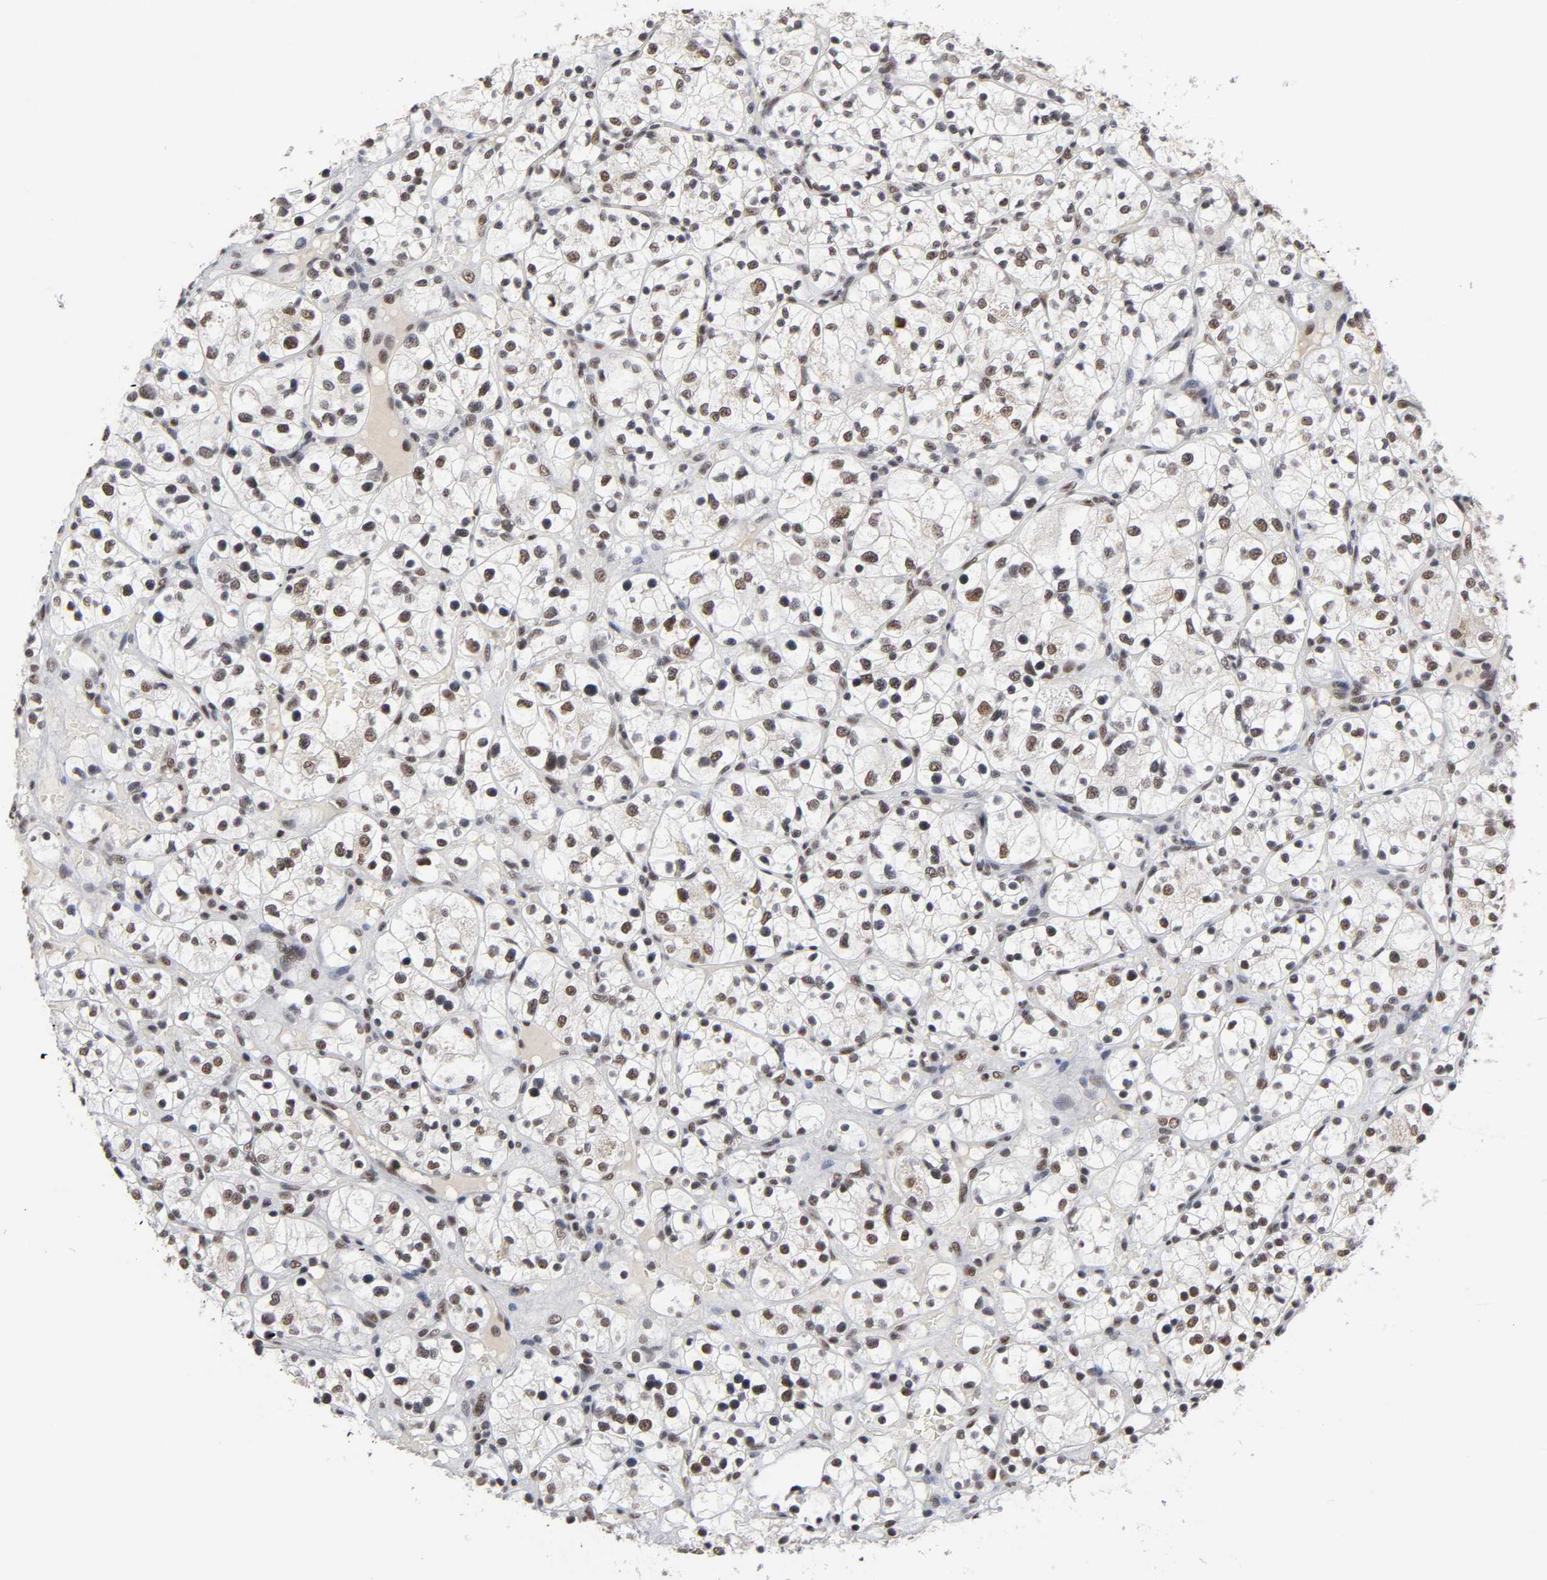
{"staining": {"intensity": "strong", "quantity": ">75%", "location": "nuclear"}, "tissue": "renal cancer", "cell_type": "Tumor cells", "image_type": "cancer", "snomed": [{"axis": "morphology", "description": "Adenocarcinoma, NOS"}, {"axis": "topography", "description": "Kidney"}], "caption": "Protein staining of renal adenocarcinoma tissue displays strong nuclear positivity in about >75% of tumor cells.", "gene": "TRIM33", "patient": {"sex": "female", "age": 60}}